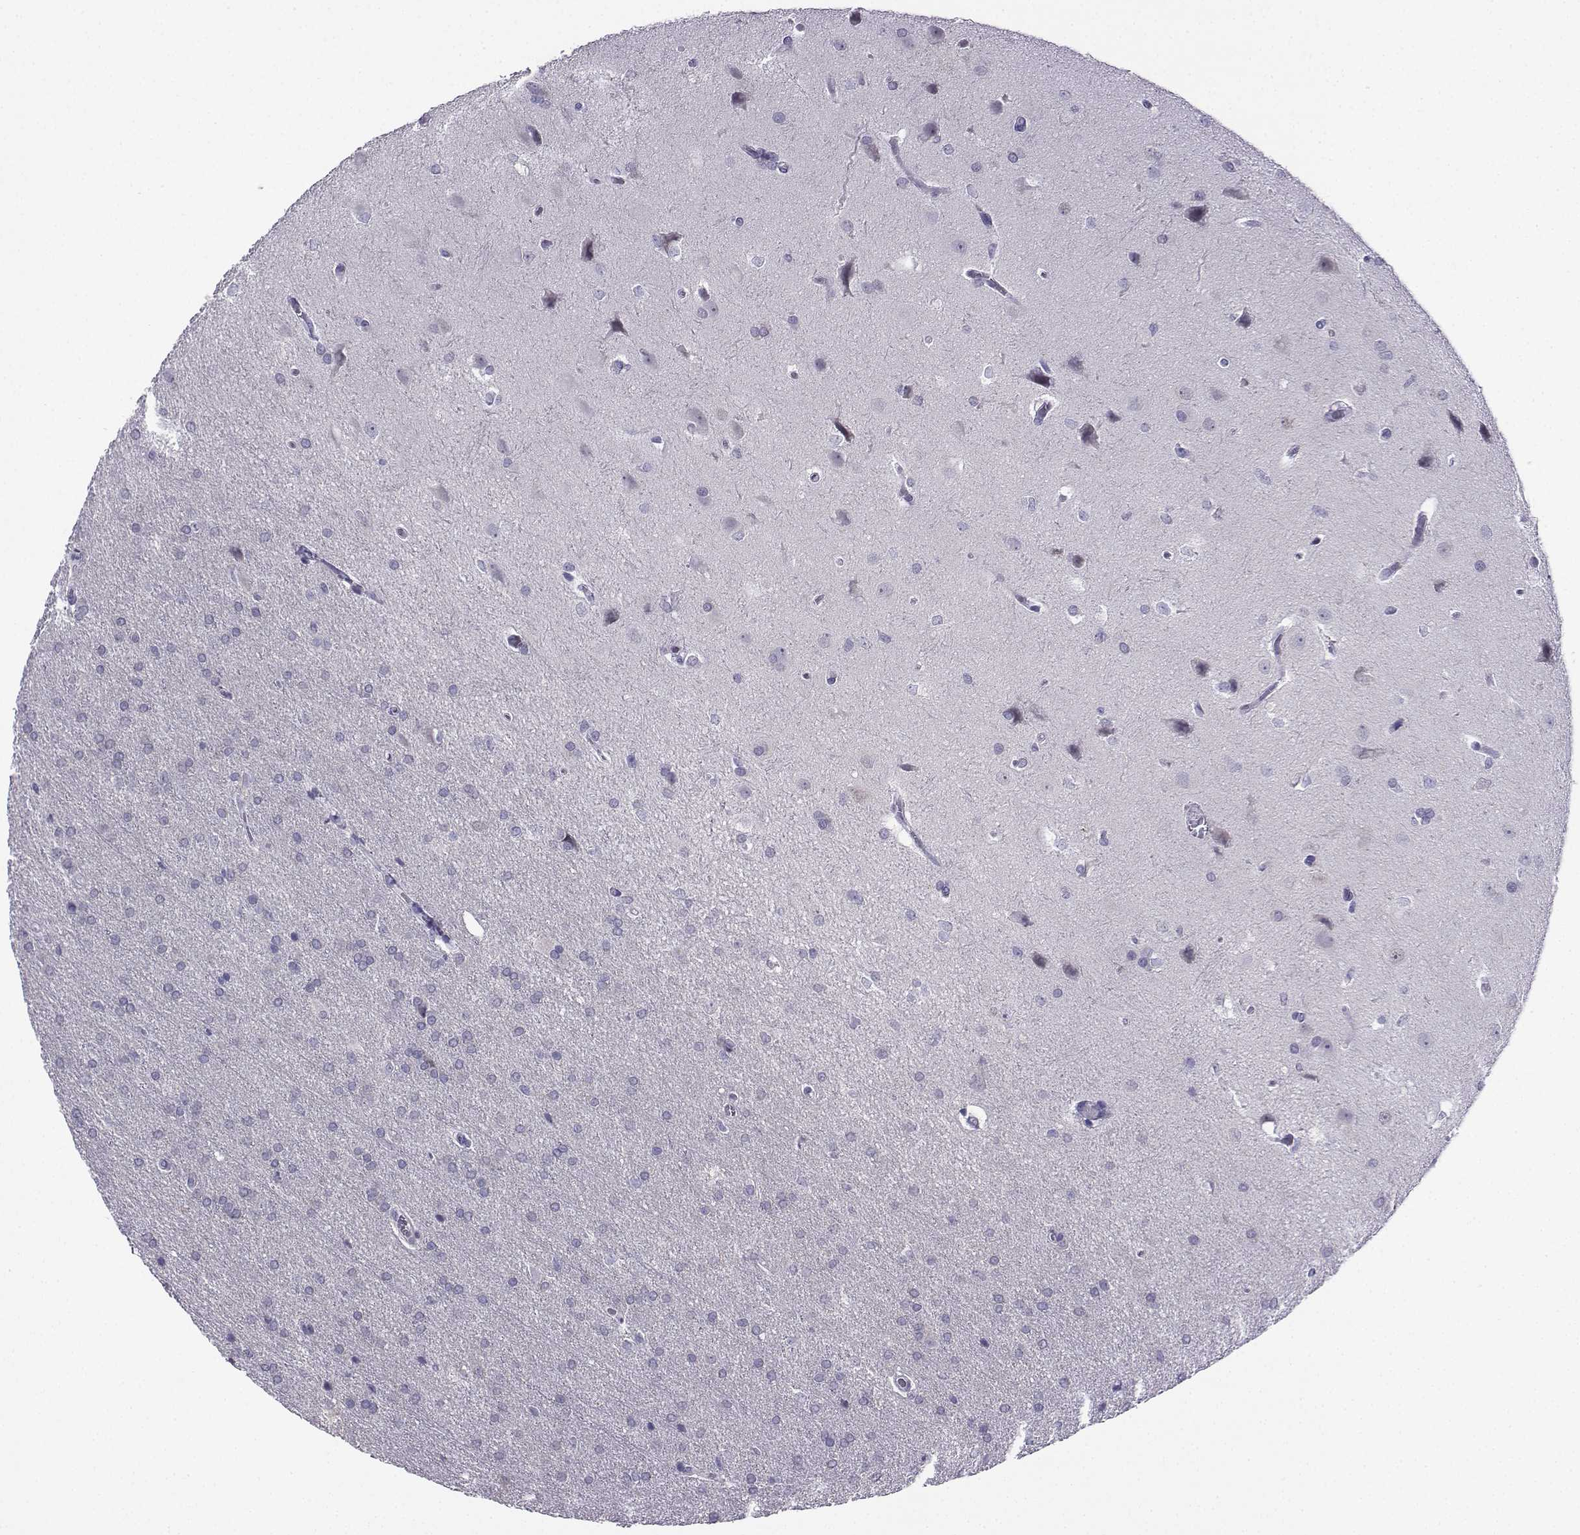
{"staining": {"intensity": "negative", "quantity": "none", "location": "none"}, "tissue": "glioma", "cell_type": "Tumor cells", "image_type": "cancer", "snomed": [{"axis": "morphology", "description": "Glioma, malignant, Low grade"}, {"axis": "topography", "description": "Brain"}], "caption": "Low-grade glioma (malignant) stained for a protein using immunohistochemistry shows no staining tumor cells.", "gene": "KIF17", "patient": {"sex": "female", "age": 32}}